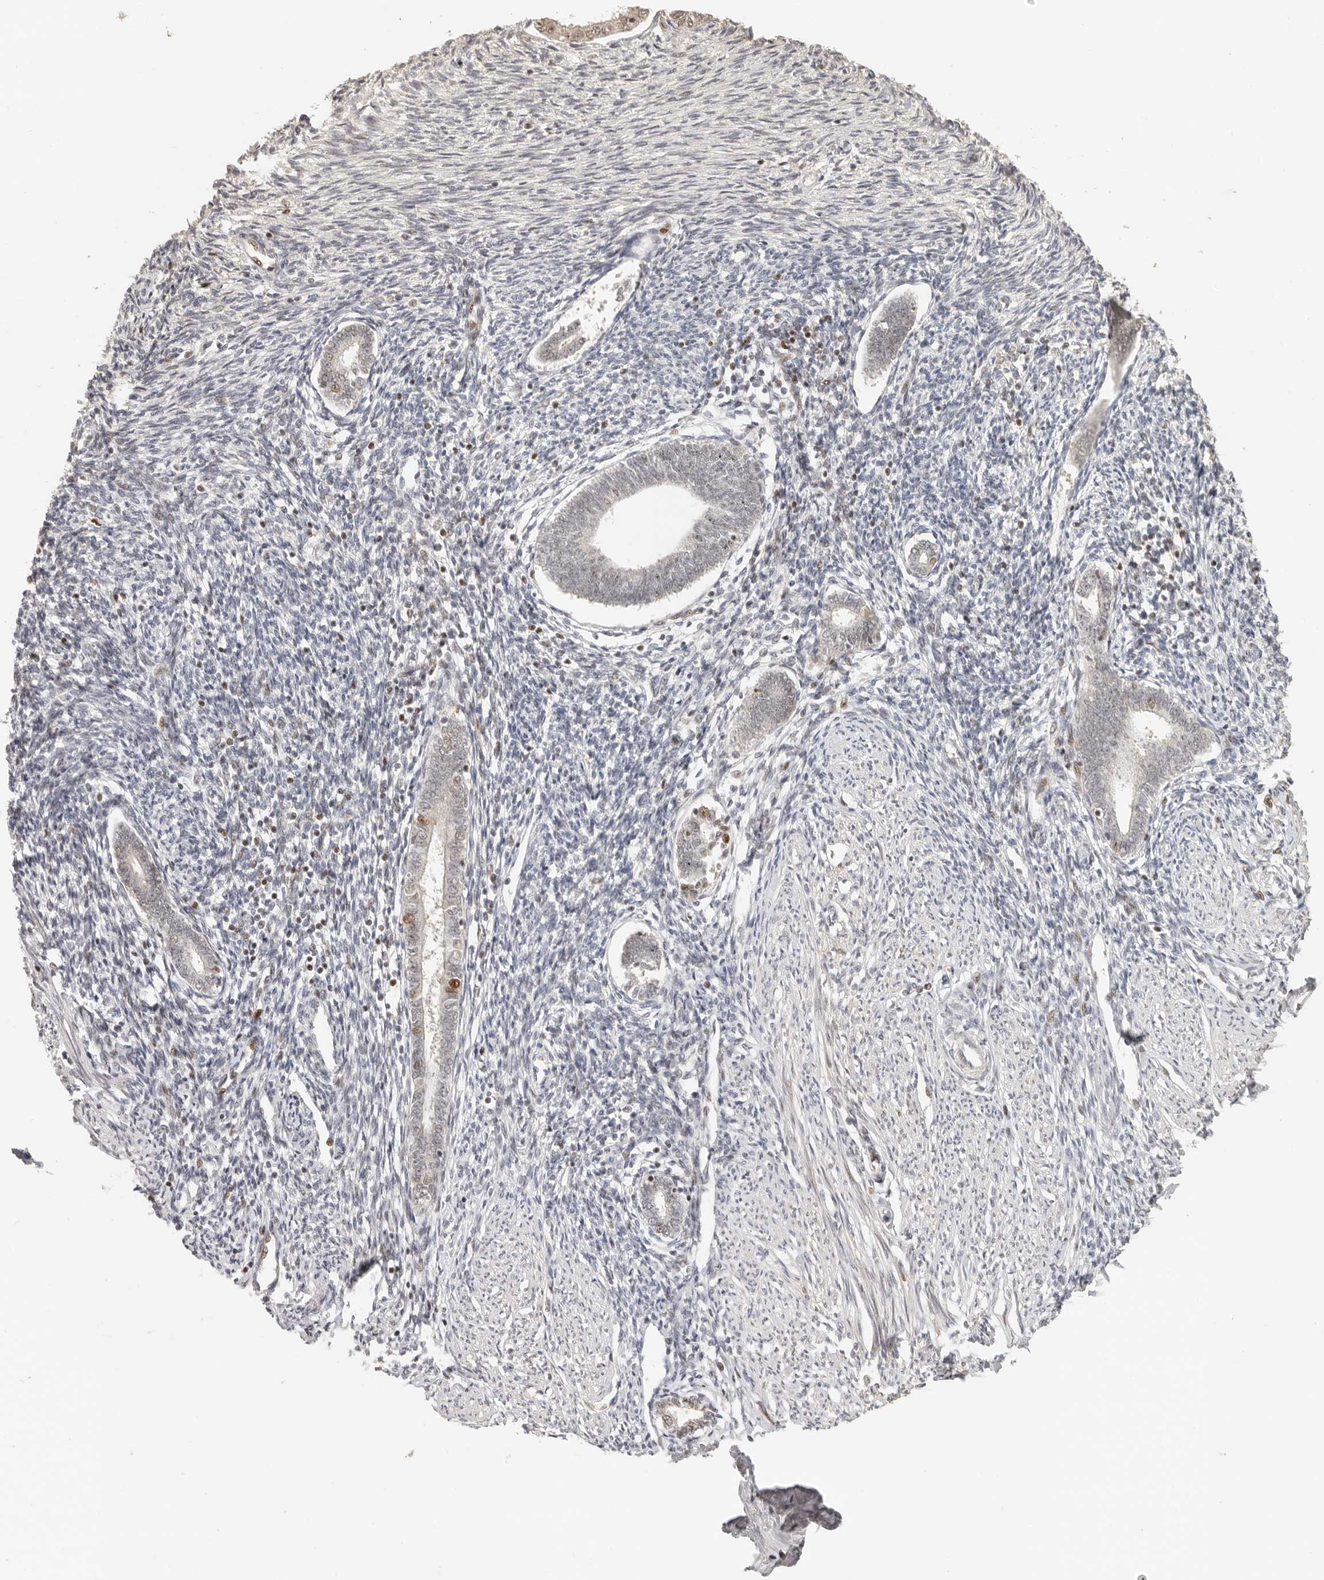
{"staining": {"intensity": "moderate", "quantity": "25%-75%", "location": "nuclear"}, "tissue": "endometrium", "cell_type": "Cells in endometrial stroma", "image_type": "normal", "snomed": [{"axis": "morphology", "description": "Normal tissue, NOS"}, {"axis": "topography", "description": "Endometrium"}], "caption": "A histopathology image of human endometrium stained for a protein demonstrates moderate nuclear brown staining in cells in endometrial stroma.", "gene": "GPBP1L1", "patient": {"sex": "female", "age": 56}}